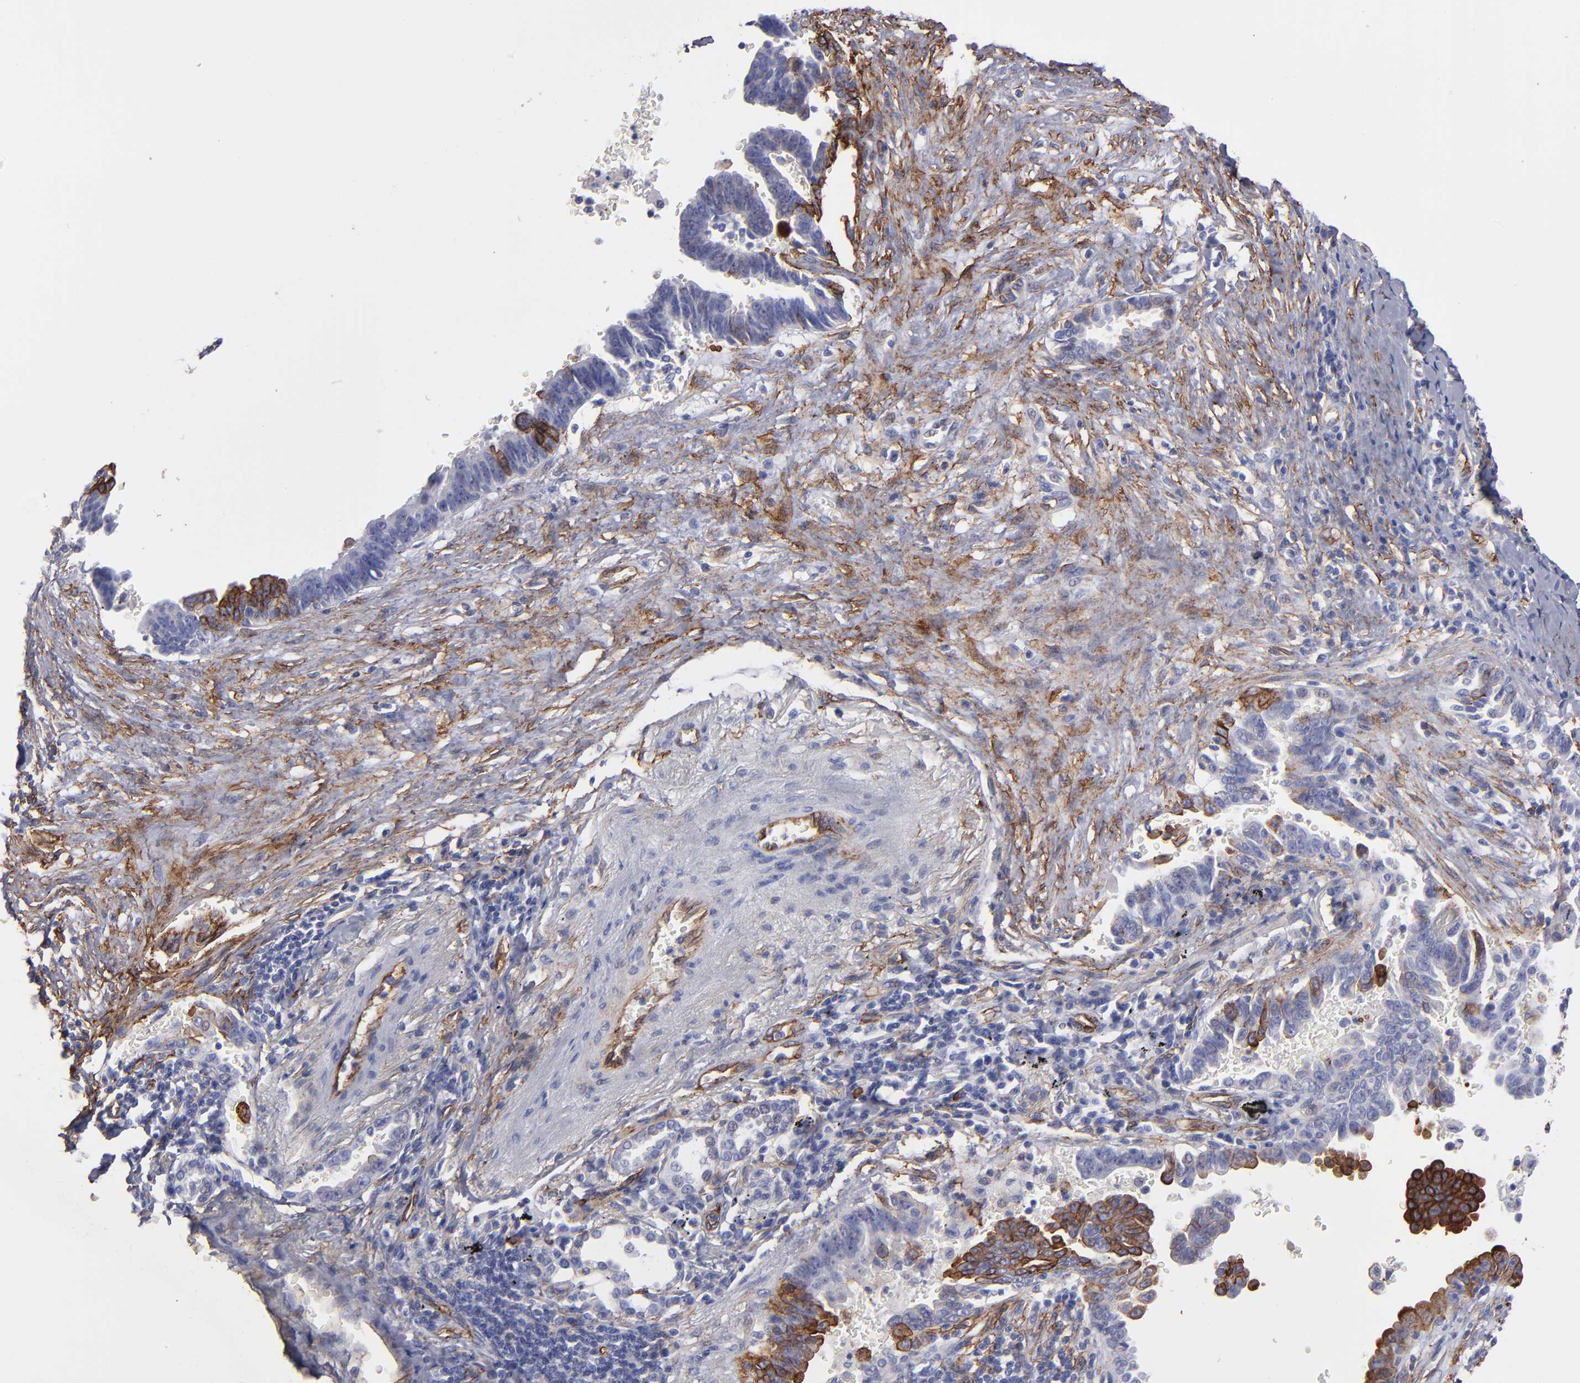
{"staining": {"intensity": "negative", "quantity": "none", "location": "none"}, "tissue": "lung cancer", "cell_type": "Tumor cells", "image_type": "cancer", "snomed": [{"axis": "morphology", "description": "Adenocarcinoma, NOS"}, {"axis": "topography", "description": "Lung"}], "caption": "Tumor cells are negative for brown protein staining in adenocarcinoma (lung).", "gene": "AHNAK2", "patient": {"sex": "female", "age": 64}}